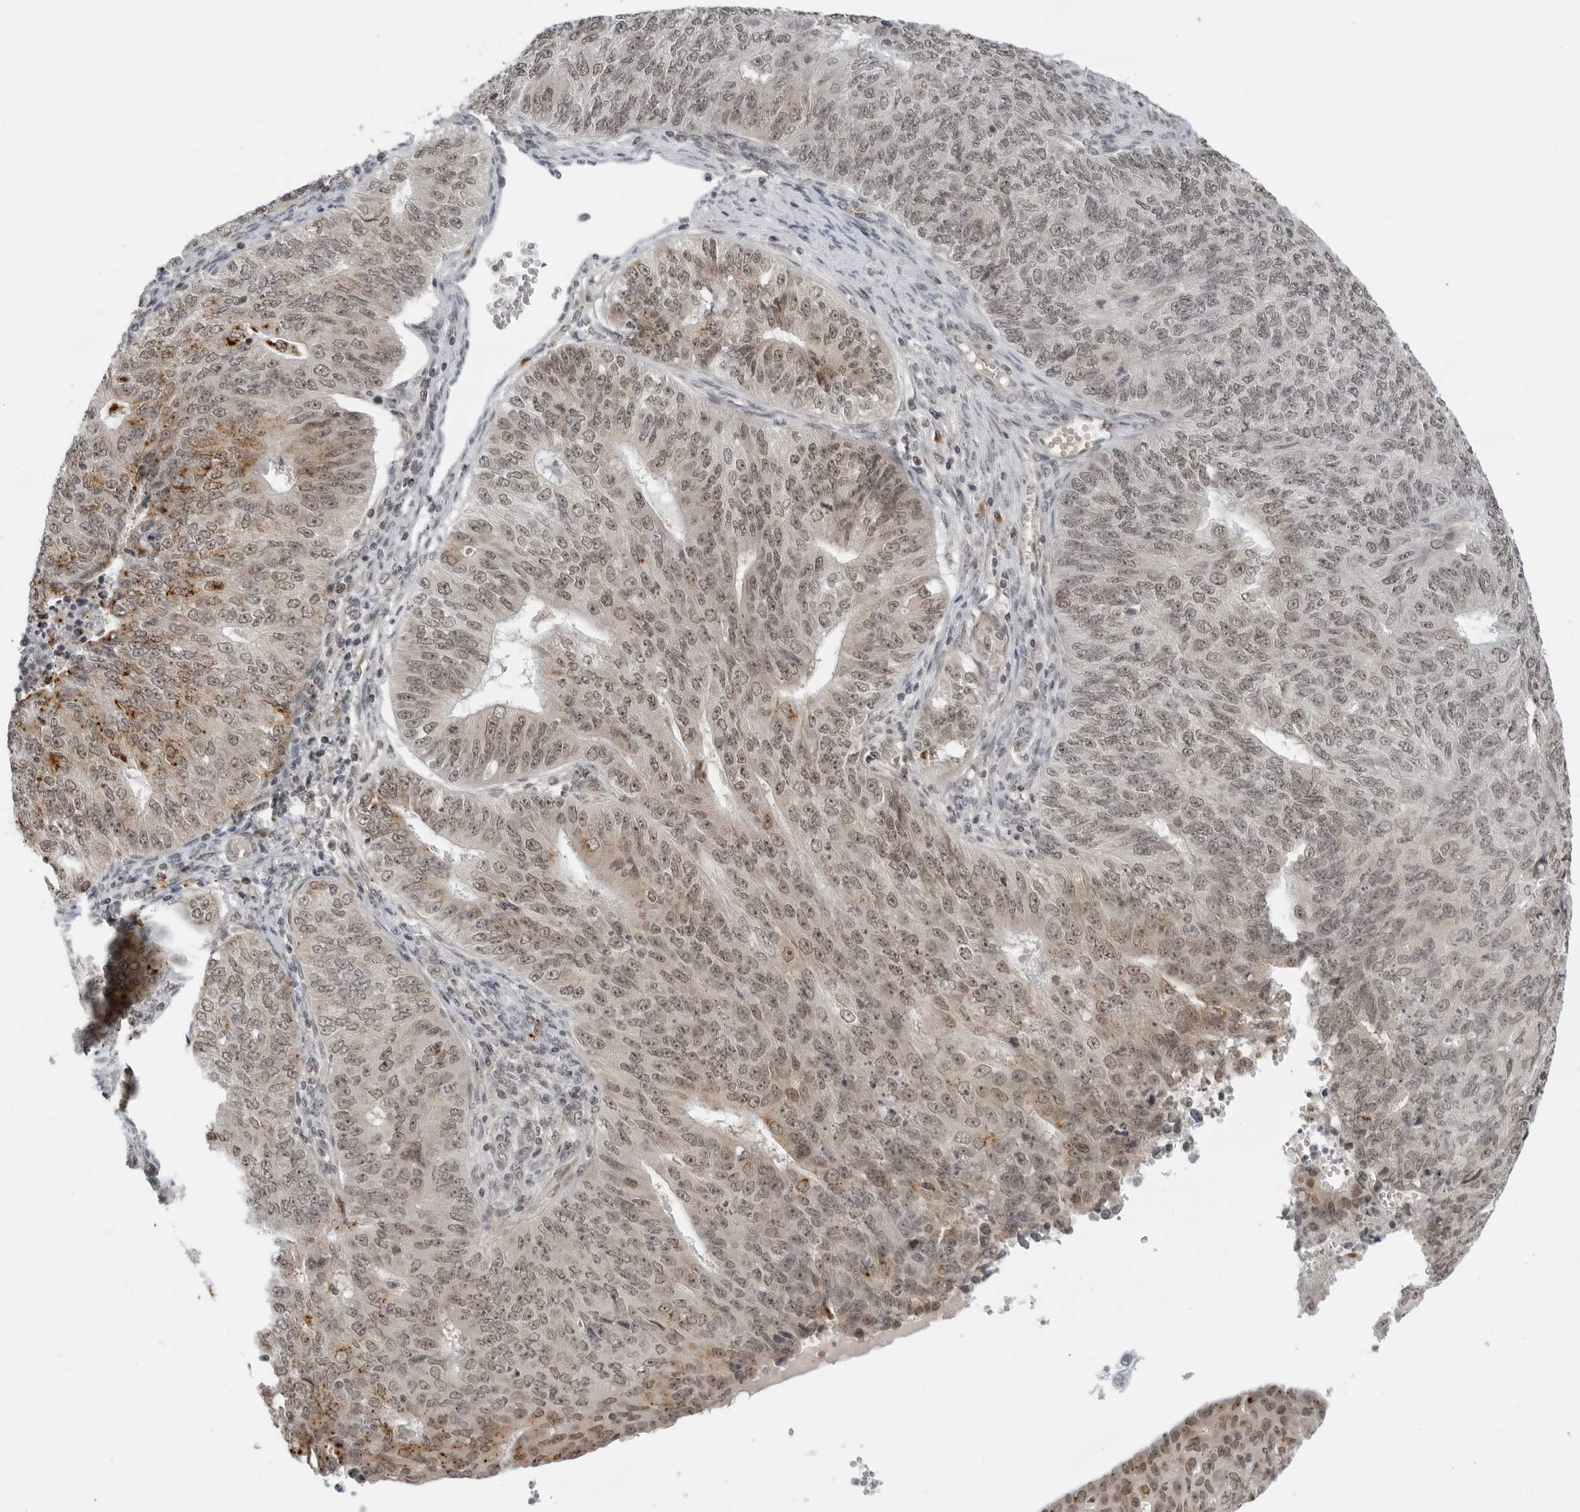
{"staining": {"intensity": "moderate", "quantity": "25%-75%", "location": "nuclear"}, "tissue": "endometrial cancer", "cell_type": "Tumor cells", "image_type": "cancer", "snomed": [{"axis": "morphology", "description": "Adenocarcinoma, NOS"}, {"axis": "topography", "description": "Endometrium"}], "caption": "Protein expression analysis of human endometrial adenocarcinoma reveals moderate nuclear positivity in approximately 25%-75% of tumor cells. (Stains: DAB (3,3'-diaminobenzidine) in brown, nuclei in blue, Microscopy: brightfield microscopy at high magnification).", "gene": "TOX4", "patient": {"sex": "female", "age": 32}}